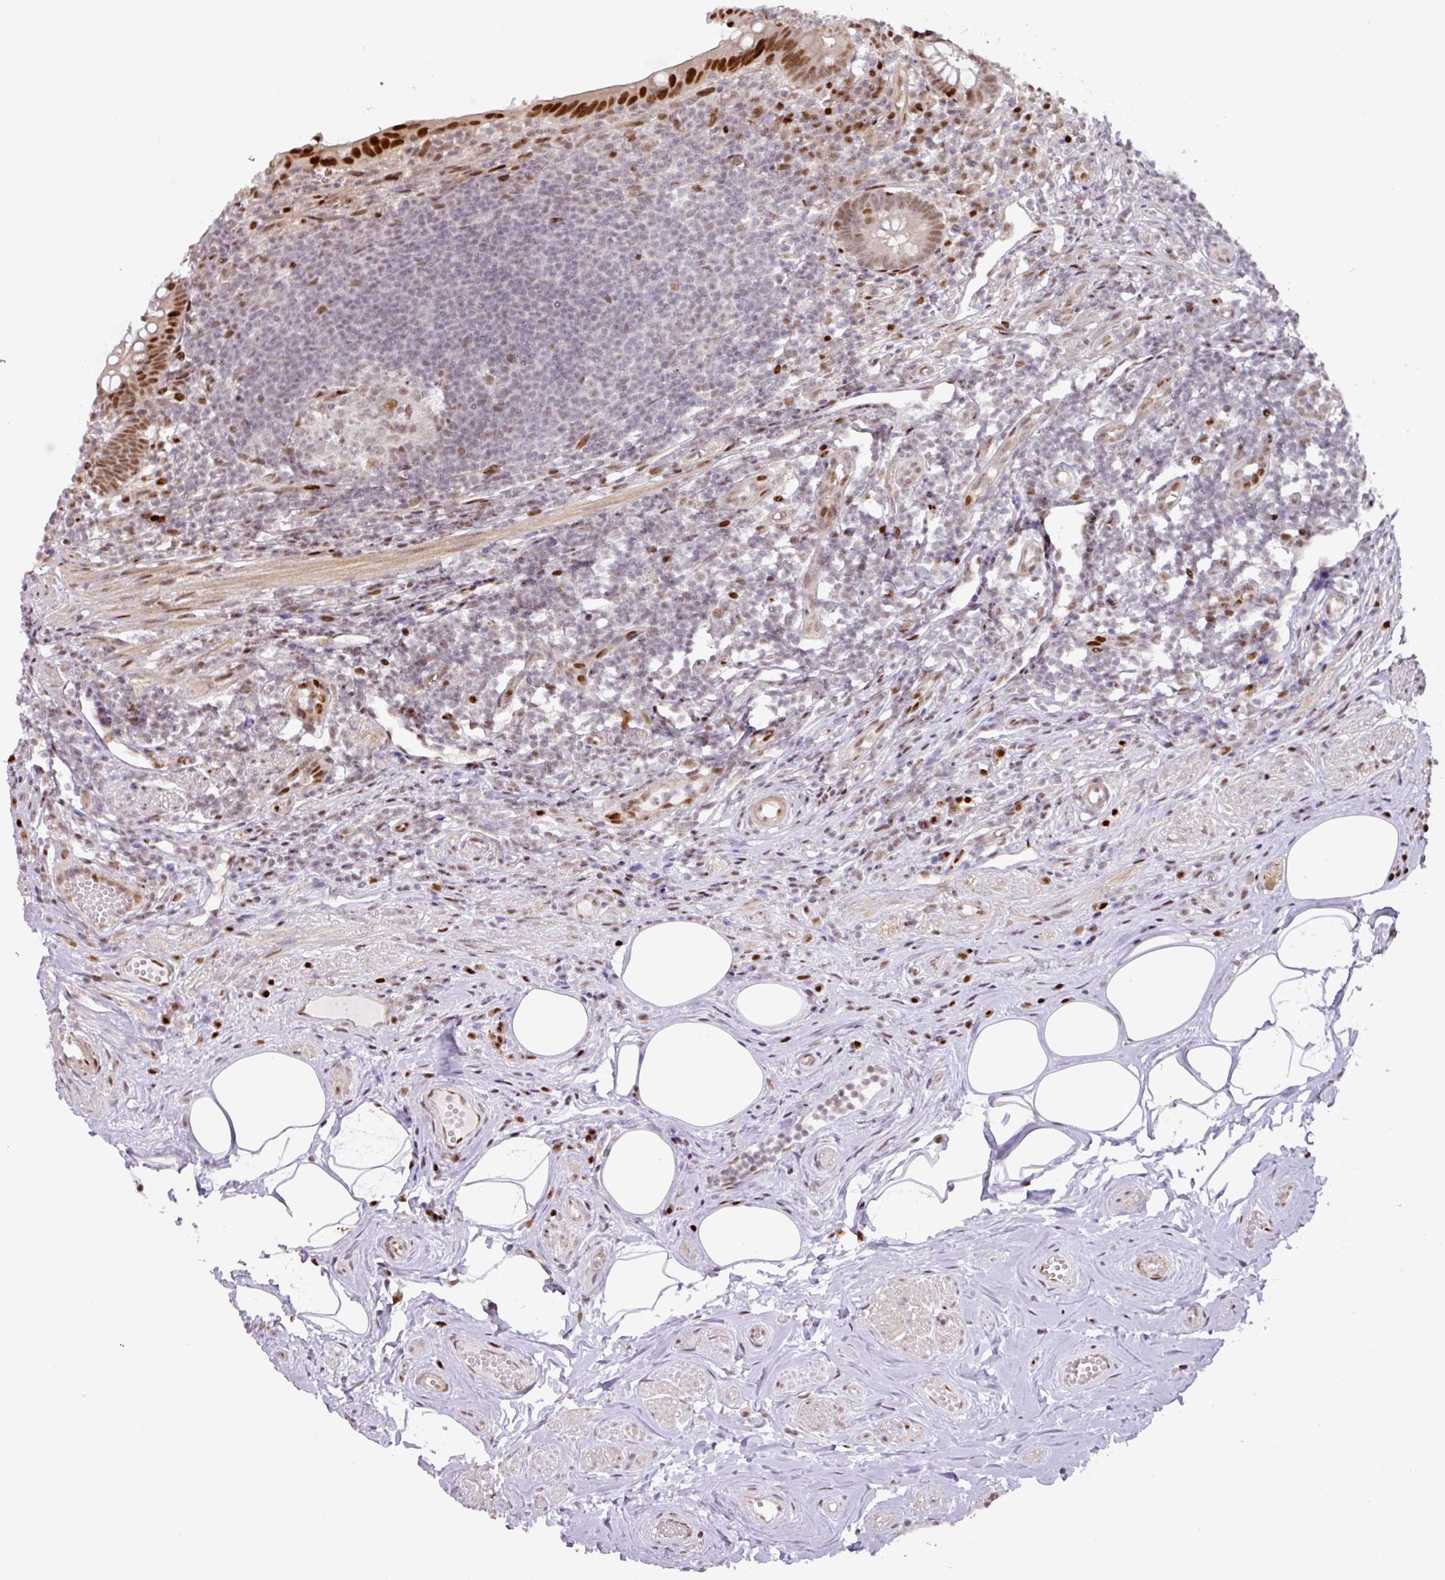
{"staining": {"intensity": "strong", "quantity": ">75%", "location": "cytoplasmic/membranous,nuclear"}, "tissue": "appendix", "cell_type": "Glandular cells", "image_type": "normal", "snomed": [{"axis": "morphology", "description": "Normal tissue, NOS"}, {"axis": "topography", "description": "Appendix"}], "caption": "High-power microscopy captured an immunohistochemistry (IHC) histopathology image of benign appendix, revealing strong cytoplasmic/membranous,nuclear positivity in about >75% of glandular cells. (Brightfield microscopy of DAB IHC at high magnification).", "gene": "MYSM1", "patient": {"sex": "female", "age": 56}}